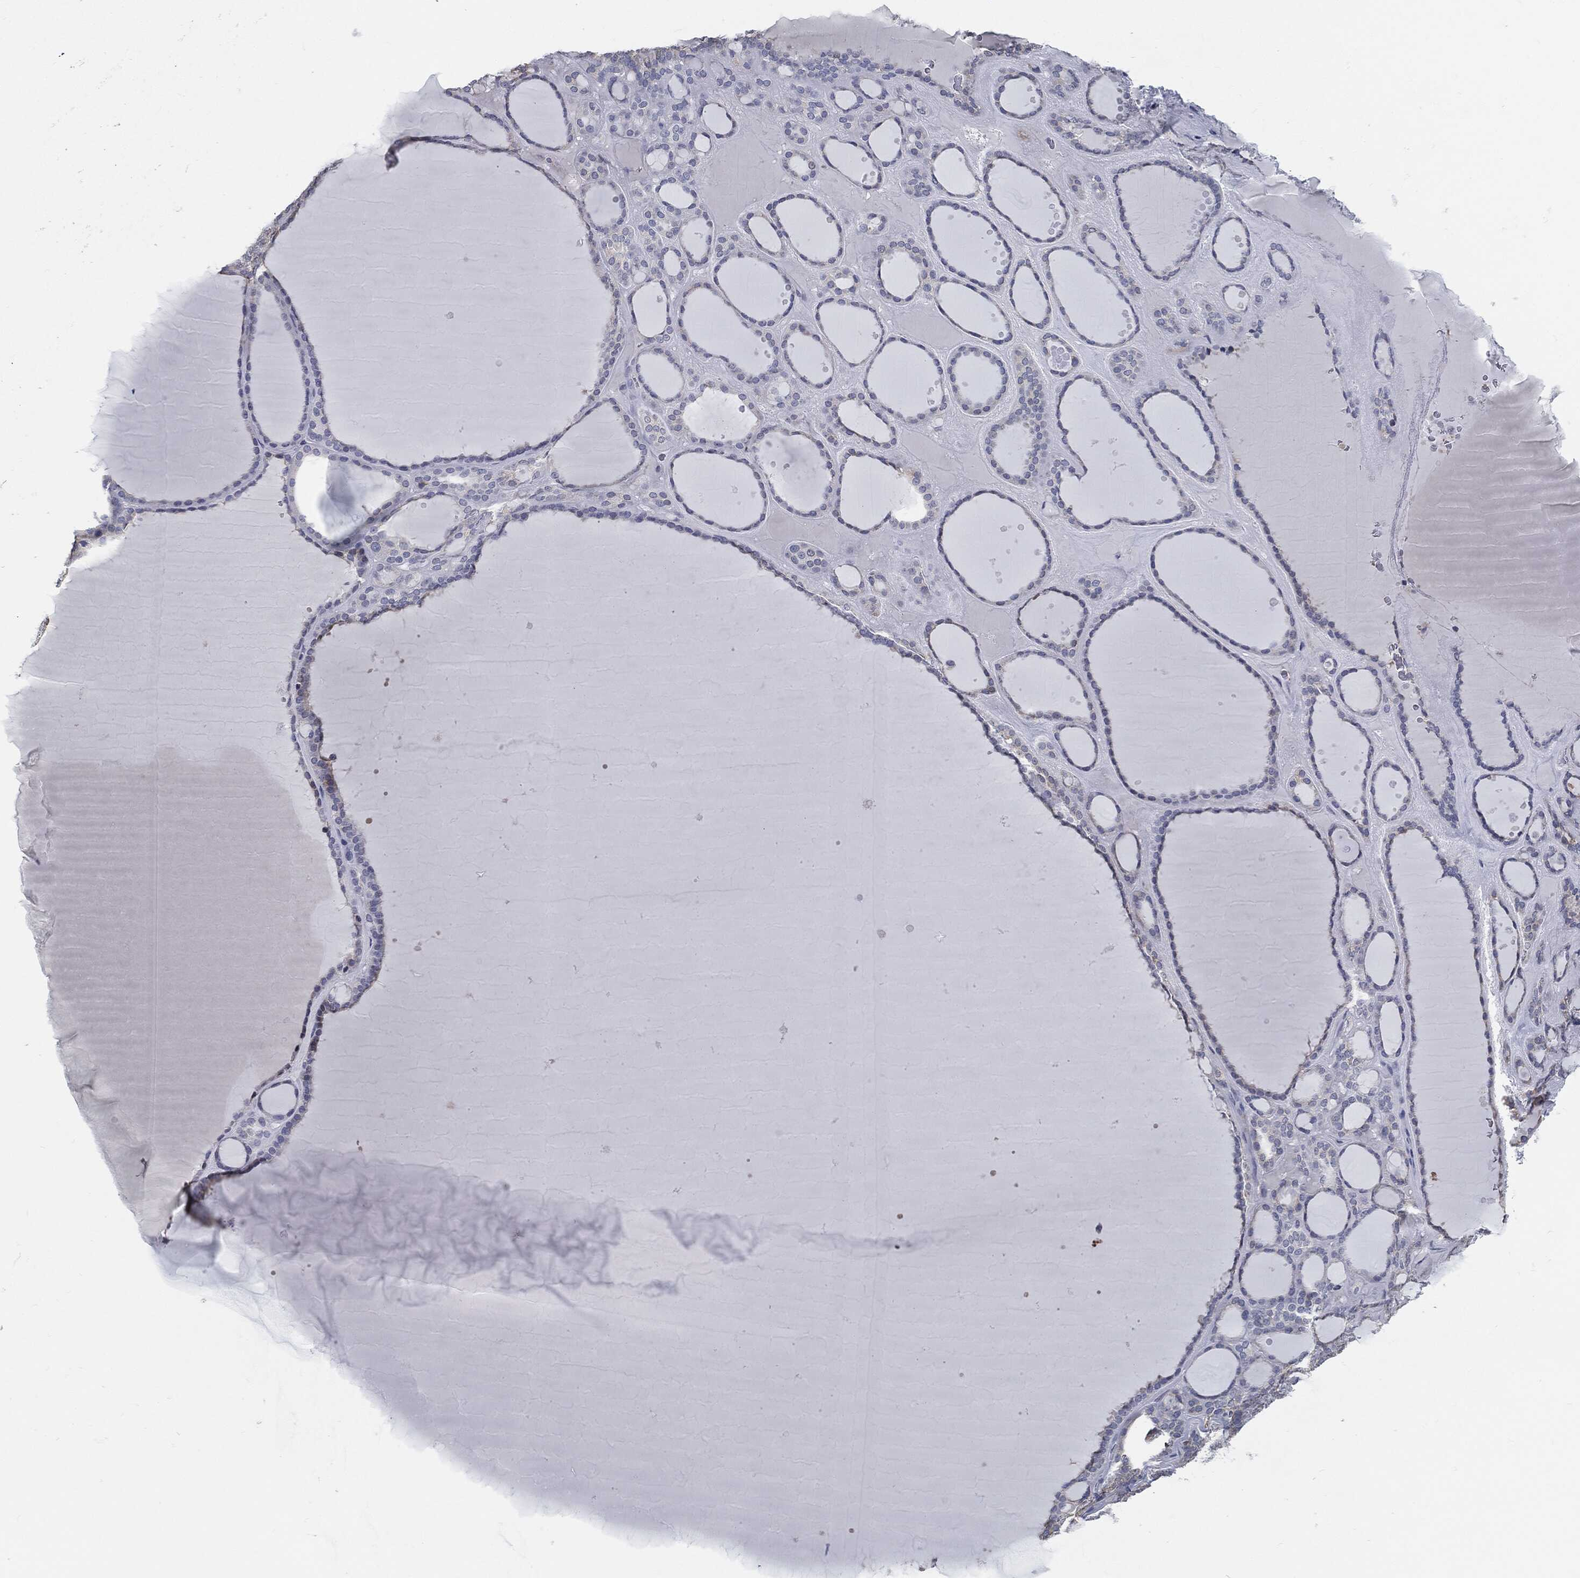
{"staining": {"intensity": "negative", "quantity": "none", "location": "none"}, "tissue": "thyroid gland", "cell_type": "Glandular cells", "image_type": "normal", "snomed": [{"axis": "morphology", "description": "Normal tissue, NOS"}, {"axis": "topography", "description": "Thyroid gland"}], "caption": "This is a image of IHC staining of benign thyroid gland, which shows no staining in glandular cells.", "gene": "PROM1", "patient": {"sex": "male", "age": 63}}